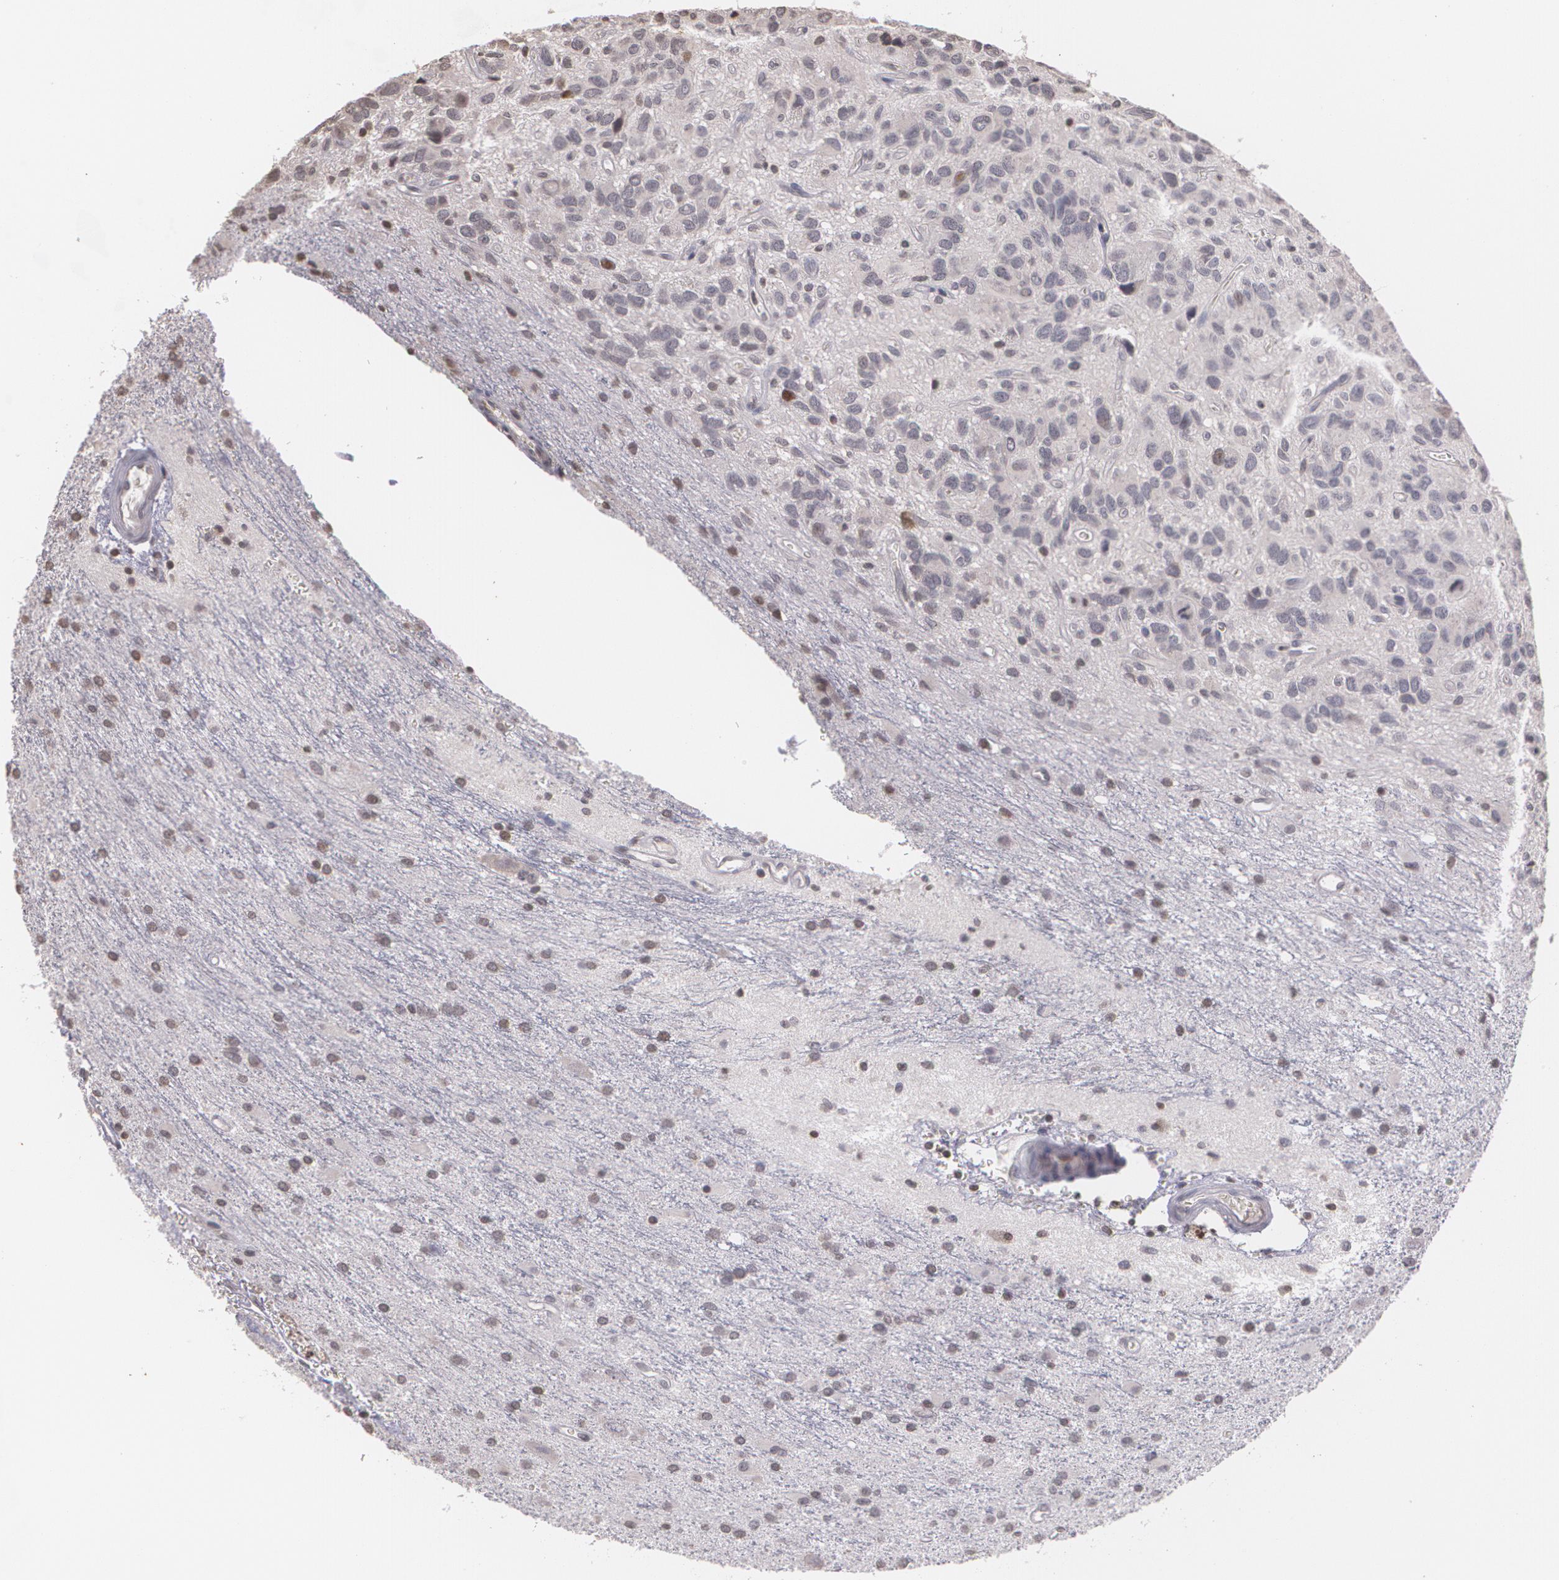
{"staining": {"intensity": "negative", "quantity": "none", "location": "none"}, "tissue": "glioma", "cell_type": "Tumor cells", "image_type": "cancer", "snomed": [{"axis": "morphology", "description": "Glioma, malignant, Low grade"}, {"axis": "topography", "description": "Brain"}], "caption": "Malignant low-grade glioma was stained to show a protein in brown. There is no significant expression in tumor cells.", "gene": "THRB", "patient": {"sex": "female", "age": 15}}